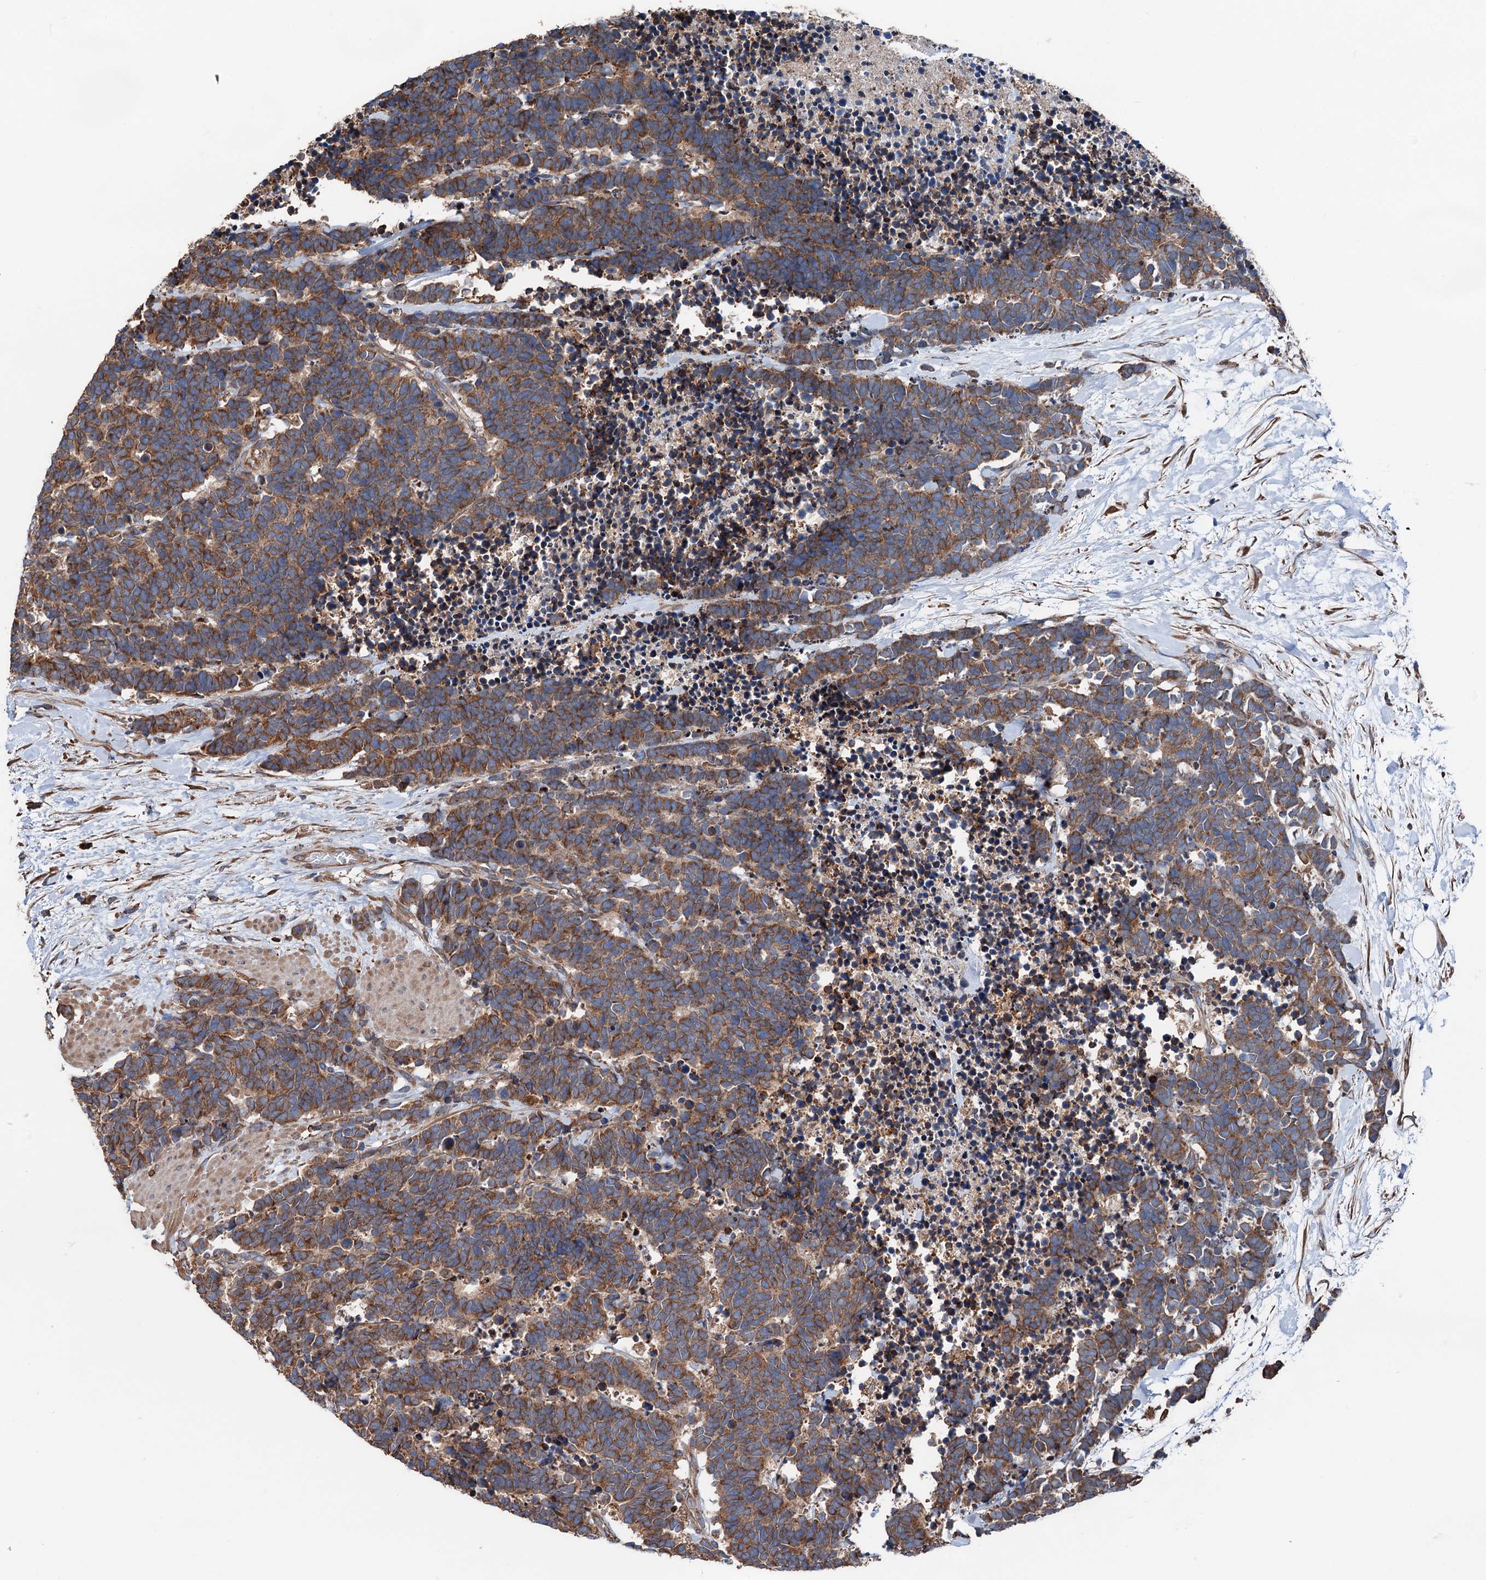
{"staining": {"intensity": "moderate", "quantity": ">75%", "location": "cytoplasmic/membranous"}, "tissue": "carcinoid", "cell_type": "Tumor cells", "image_type": "cancer", "snomed": [{"axis": "morphology", "description": "Carcinoma, NOS"}, {"axis": "morphology", "description": "Carcinoid, malignant, NOS"}, {"axis": "topography", "description": "Urinary bladder"}], "caption": "Immunohistochemical staining of human carcinoid displays medium levels of moderate cytoplasmic/membranous protein expression in approximately >75% of tumor cells.", "gene": "ERP29", "patient": {"sex": "male", "age": 57}}